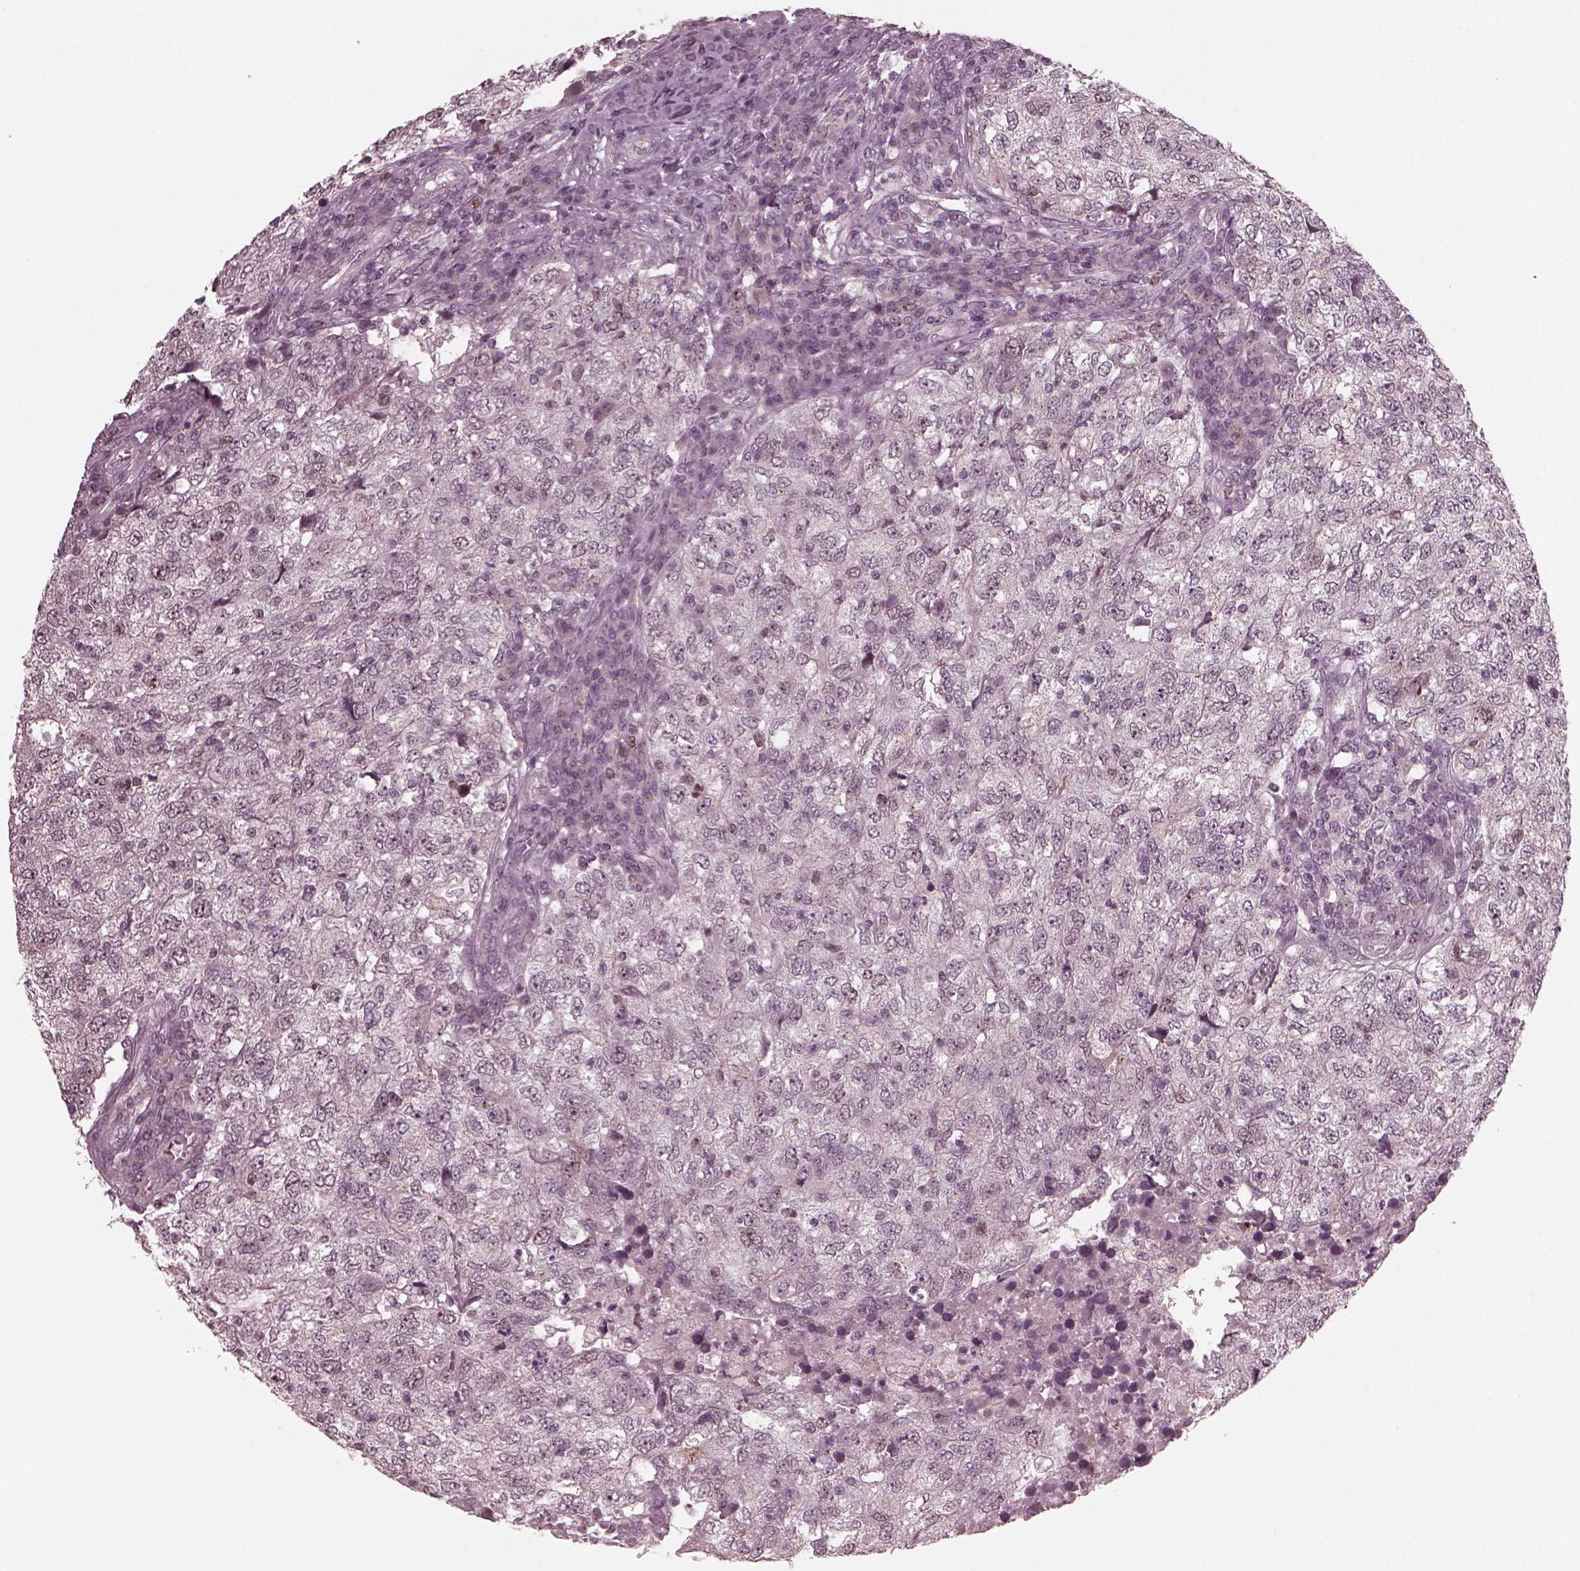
{"staining": {"intensity": "negative", "quantity": "none", "location": "none"}, "tissue": "breast cancer", "cell_type": "Tumor cells", "image_type": "cancer", "snomed": [{"axis": "morphology", "description": "Duct carcinoma"}, {"axis": "topography", "description": "Breast"}], "caption": "Human breast cancer stained for a protein using immunohistochemistry displays no positivity in tumor cells.", "gene": "SAXO1", "patient": {"sex": "female", "age": 30}}